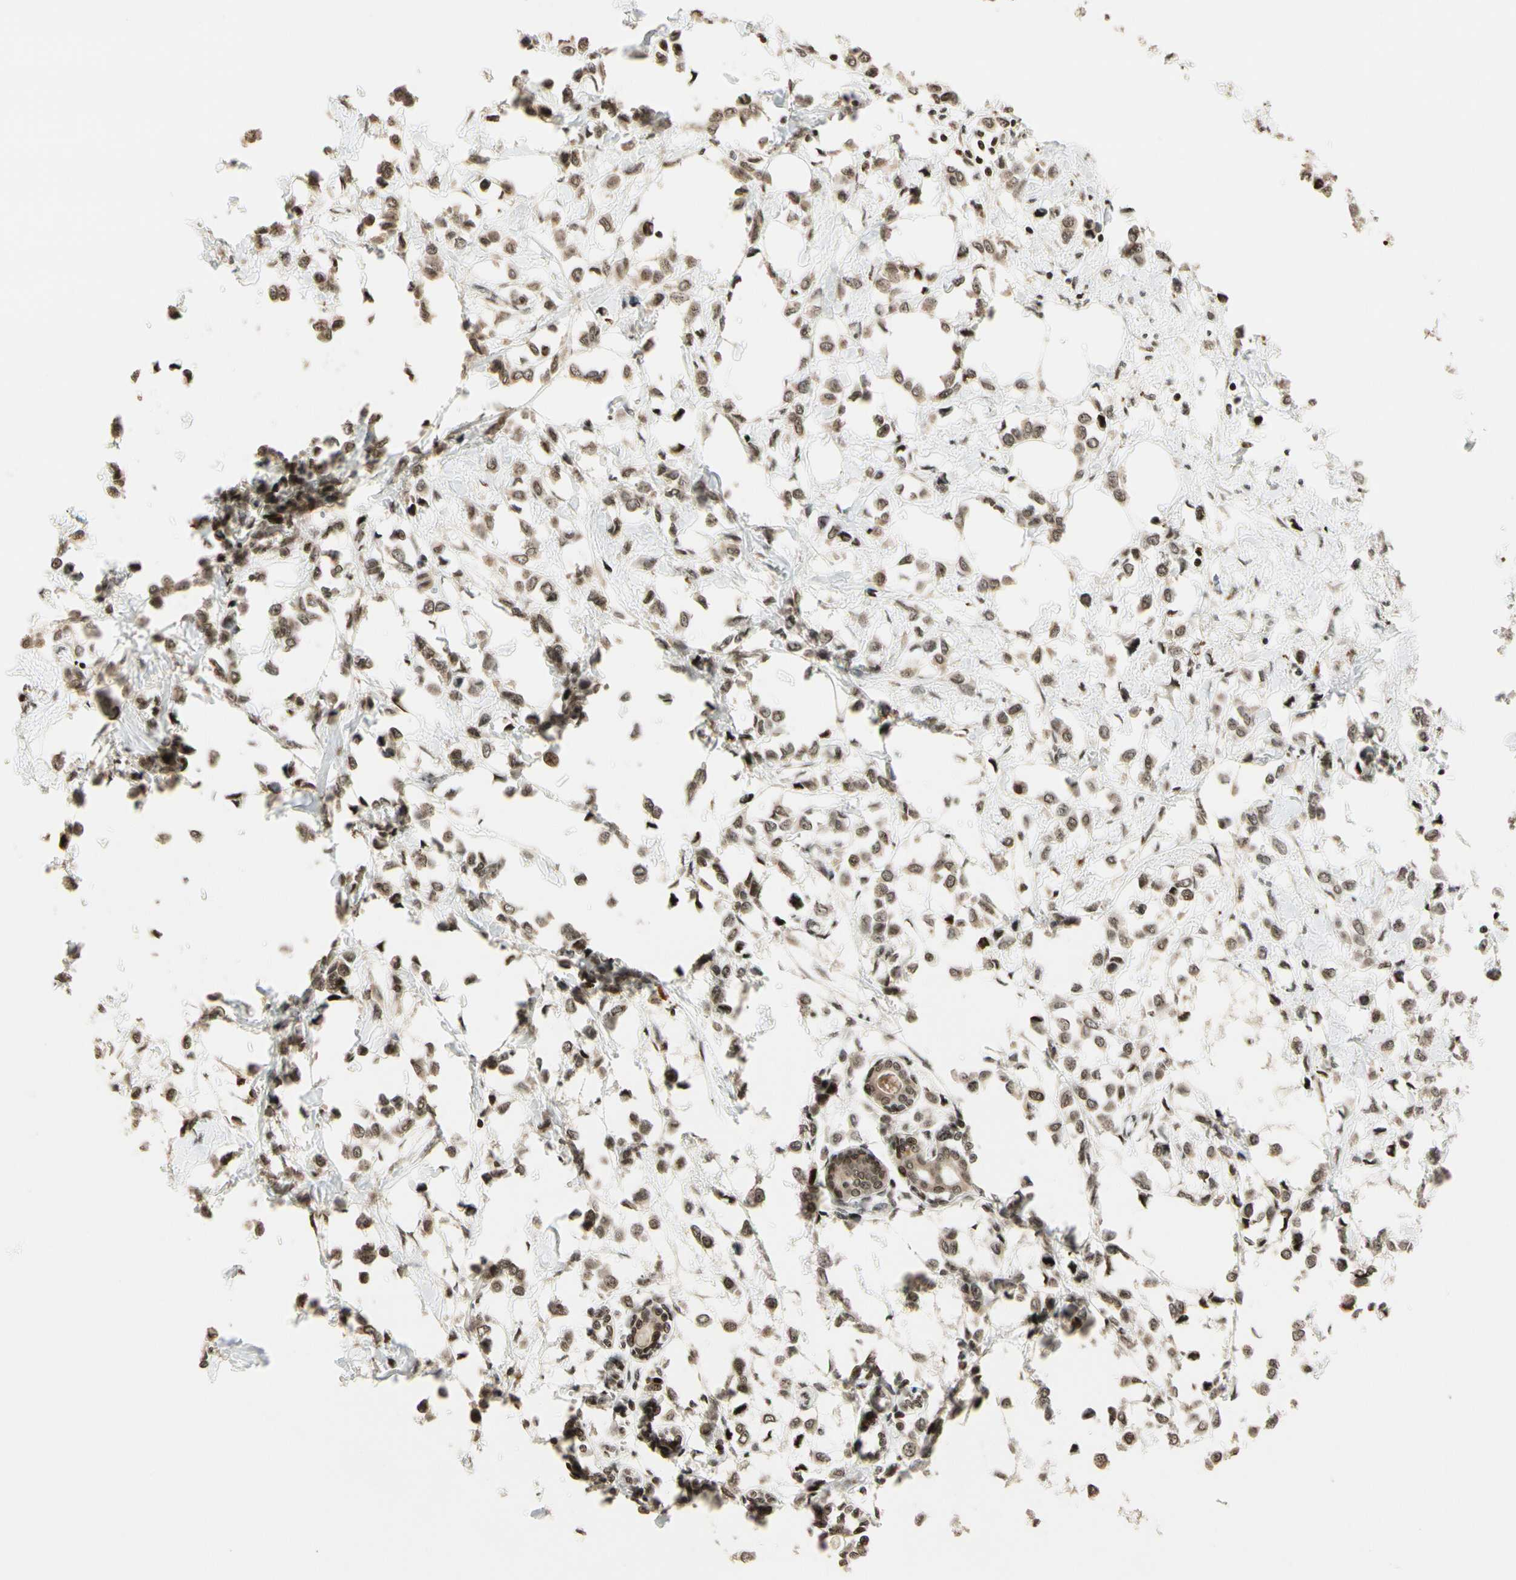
{"staining": {"intensity": "moderate", "quantity": ">75%", "location": "cytoplasmic/membranous,nuclear"}, "tissue": "breast cancer", "cell_type": "Tumor cells", "image_type": "cancer", "snomed": [{"axis": "morphology", "description": "Lobular carcinoma"}, {"axis": "topography", "description": "Breast"}], "caption": "An image of human lobular carcinoma (breast) stained for a protein shows moderate cytoplasmic/membranous and nuclear brown staining in tumor cells.", "gene": "TSHZ3", "patient": {"sex": "female", "age": 51}}